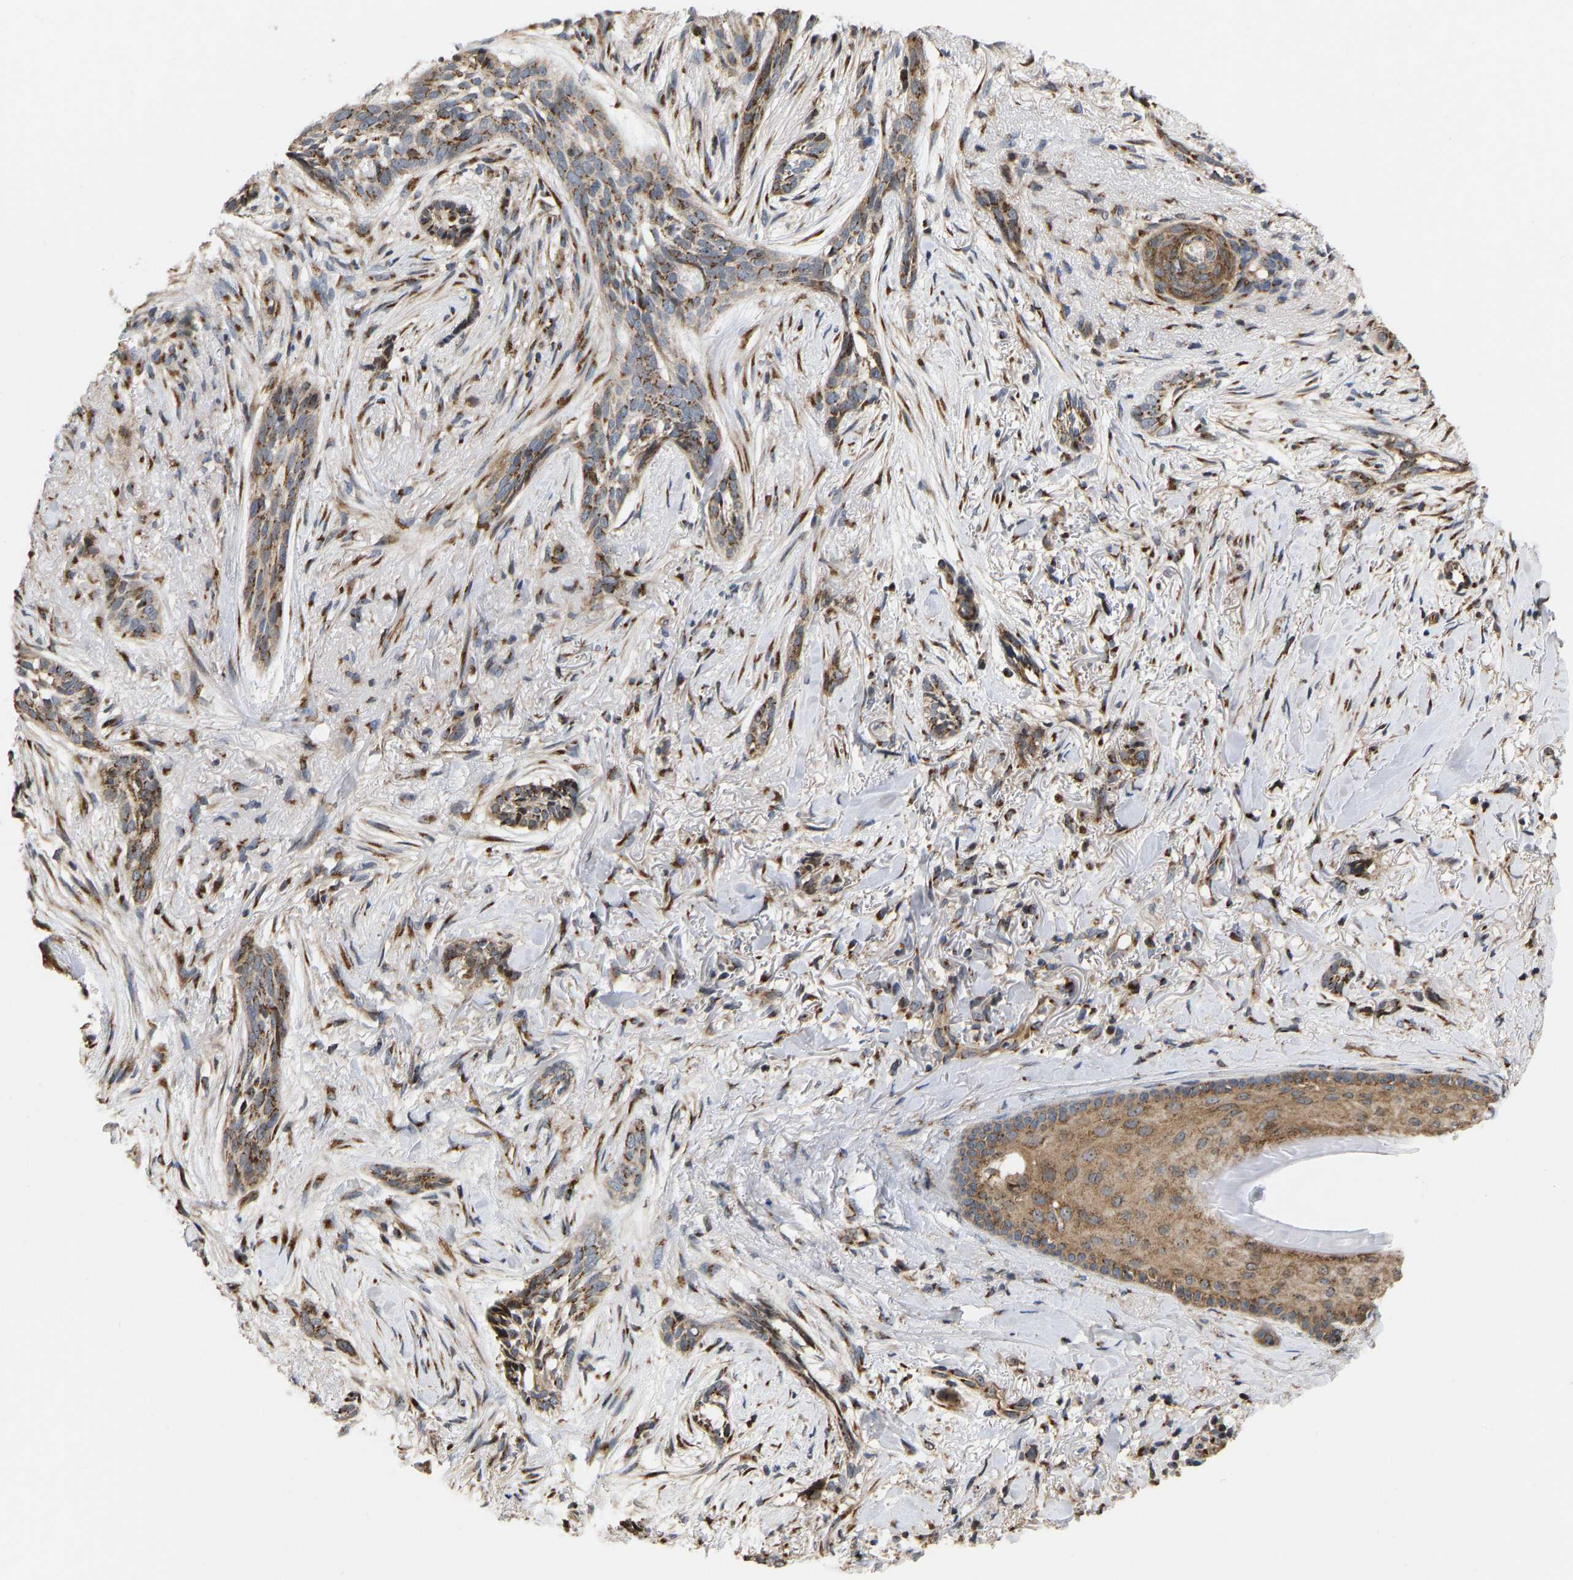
{"staining": {"intensity": "moderate", "quantity": ">75%", "location": "cytoplasmic/membranous"}, "tissue": "skin cancer", "cell_type": "Tumor cells", "image_type": "cancer", "snomed": [{"axis": "morphology", "description": "Basal cell carcinoma"}, {"axis": "topography", "description": "Skin"}], "caption": "Immunohistochemistry (IHC) staining of skin basal cell carcinoma, which exhibits medium levels of moderate cytoplasmic/membranous expression in about >75% of tumor cells indicating moderate cytoplasmic/membranous protein staining. The staining was performed using DAB (3,3'-diaminobenzidine) (brown) for protein detection and nuclei were counterstained in hematoxylin (blue).", "gene": "YIPF4", "patient": {"sex": "female", "age": 88}}